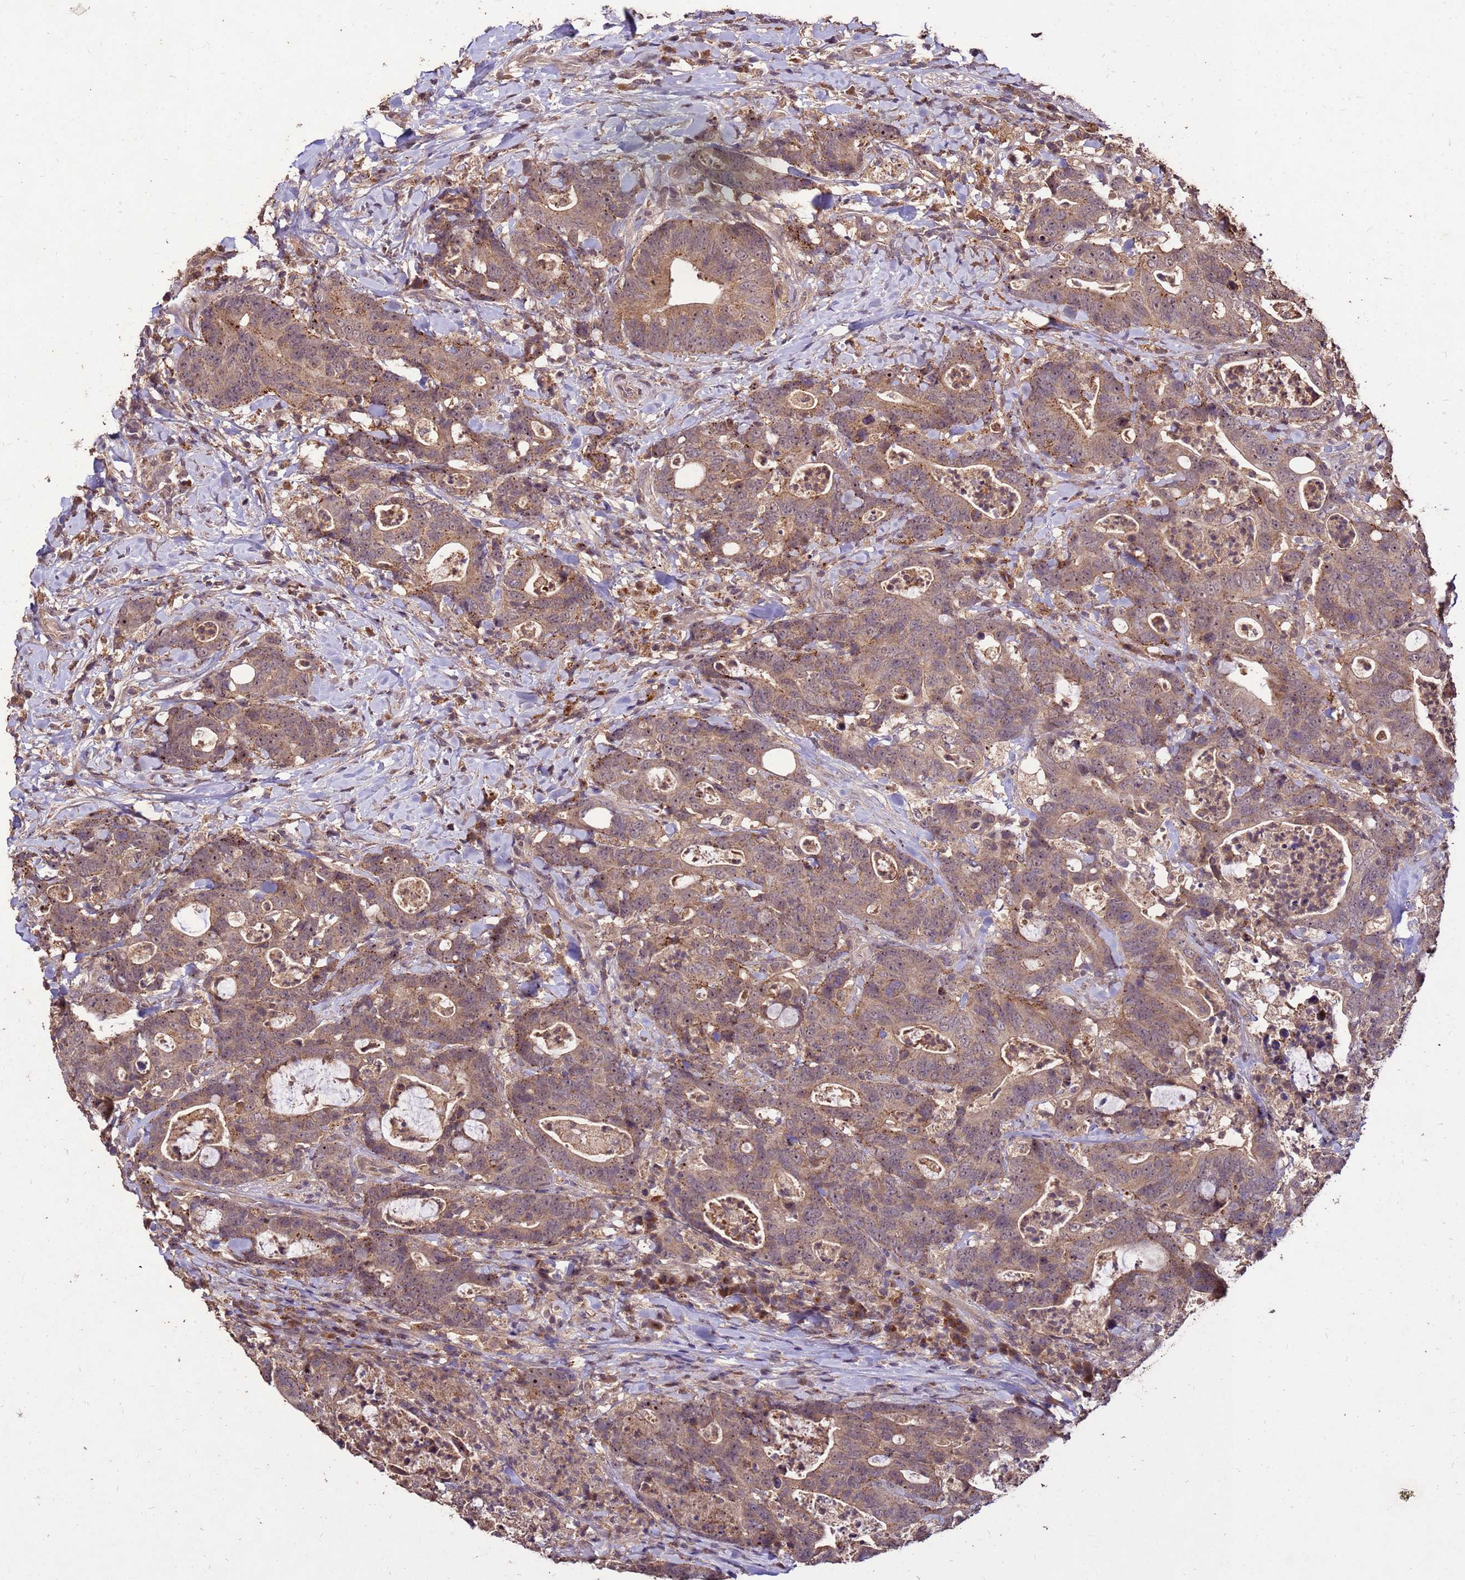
{"staining": {"intensity": "moderate", "quantity": ">75%", "location": "cytoplasmic/membranous"}, "tissue": "colorectal cancer", "cell_type": "Tumor cells", "image_type": "cancer", "snomed": [{"axis": "morphology", "description": "Adenocarcinoma, NOS"}, {"axis": "topography", "description": "Colon"}], "caption": "A brown stain labels moderate cytoplasmic/membranous expression of a protein in human colorectal cancer tumor cells.", "gene": "TOR4A", "patient": {"sex": "female", "age": 82}}